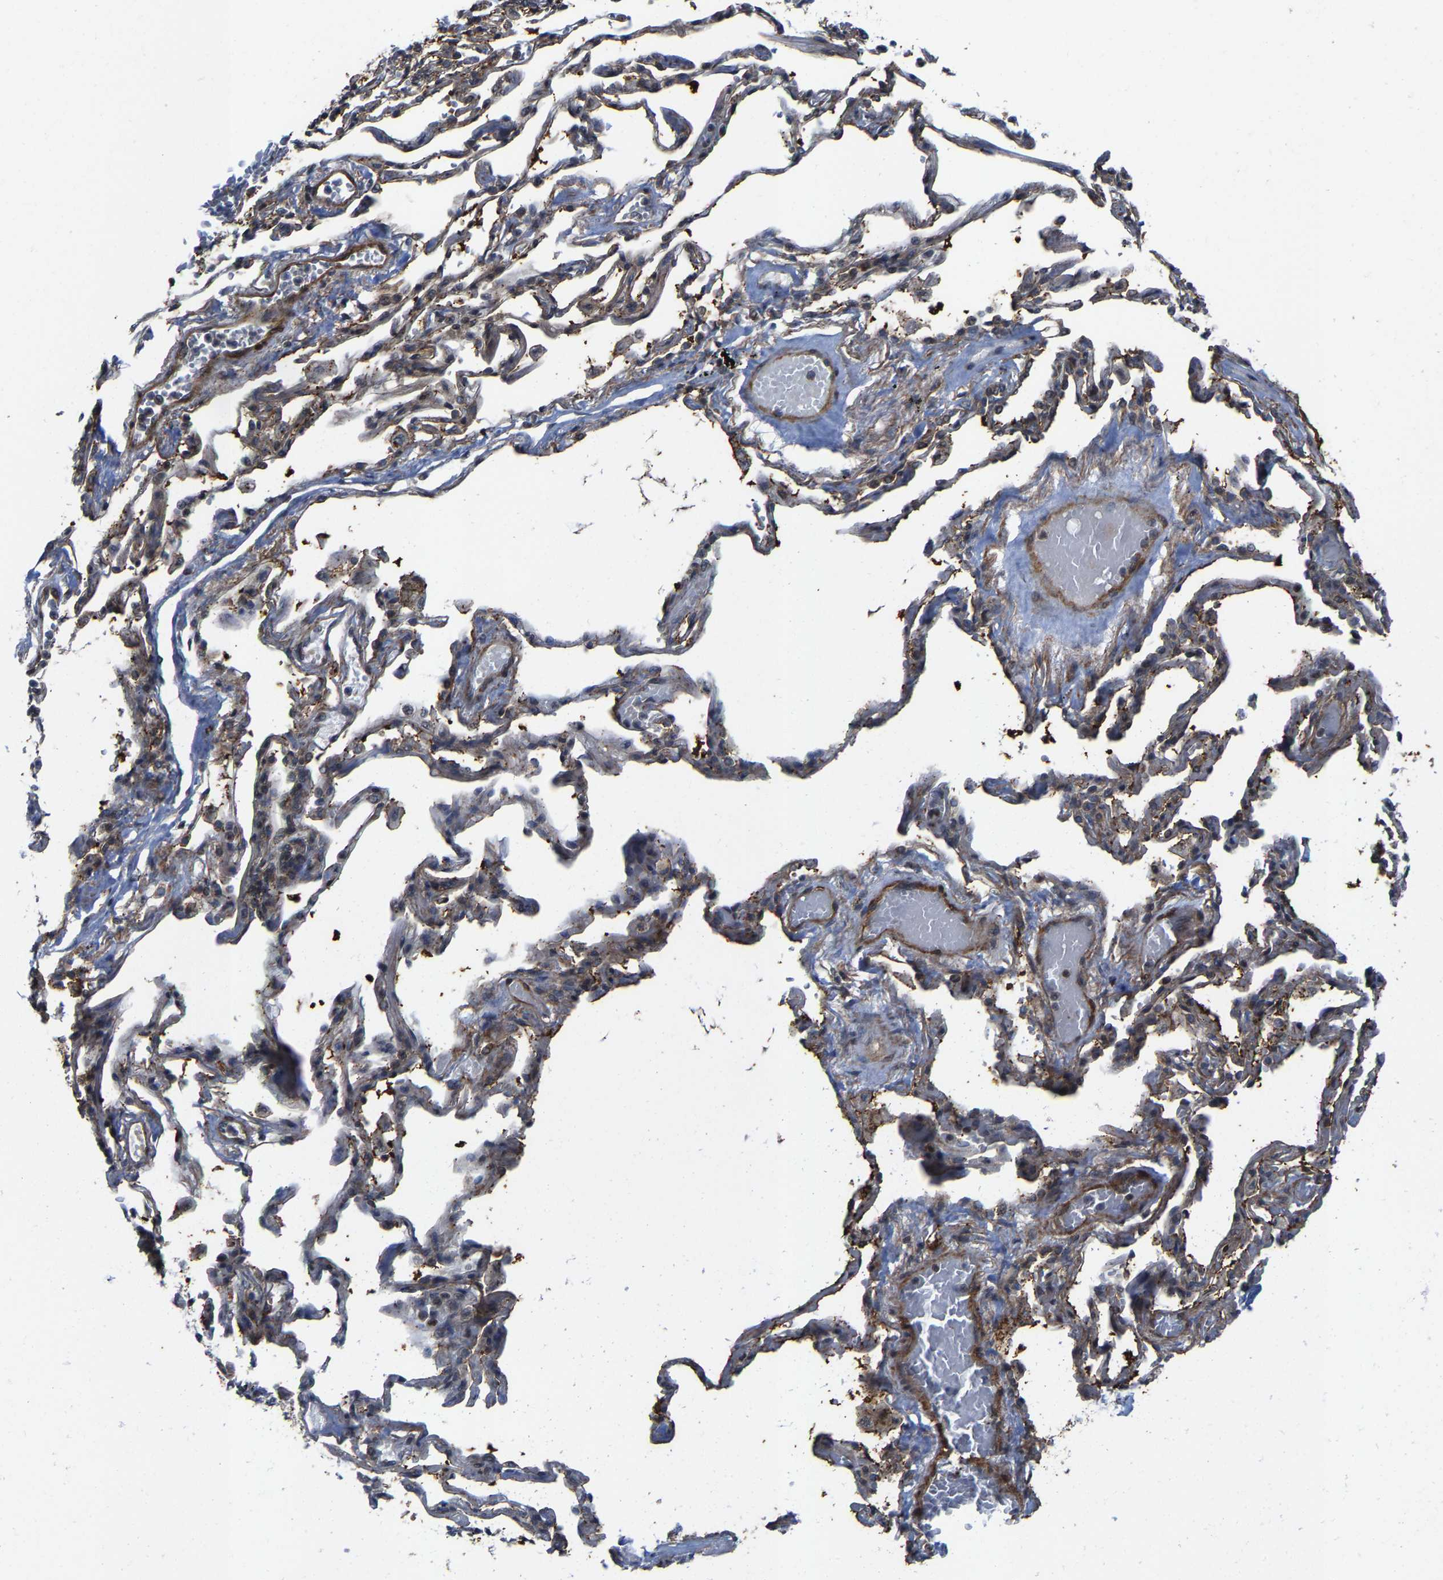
{"staining": {"intensity": "moderate", "quantity": ">75%", "location": "cytoplasmic/membranous"}, "tissue": "adipose tissue", "cell_type": "Adipocytes", "image_type": "normal", "snomed": [{"axis": "morphology", "description": "Normal tissue, NOS"}, {"axis": "topography", "description": "Cartilage tissue"}, {"axis": "topography", "description": "Lung"}], "caption": "IHC photomicrograph of normal adipose tissue: human adipose tissue stained using immunohistochemistry (IHC) exhibits medium levels of moderate protein expression localized specifically in the cytoplasmic/membranous of adipocytes, appearing as a cytoplasmic/membranous brown color.", "gene": "TGFB1I1", "patient": {"sex": "female", "age": 77}}